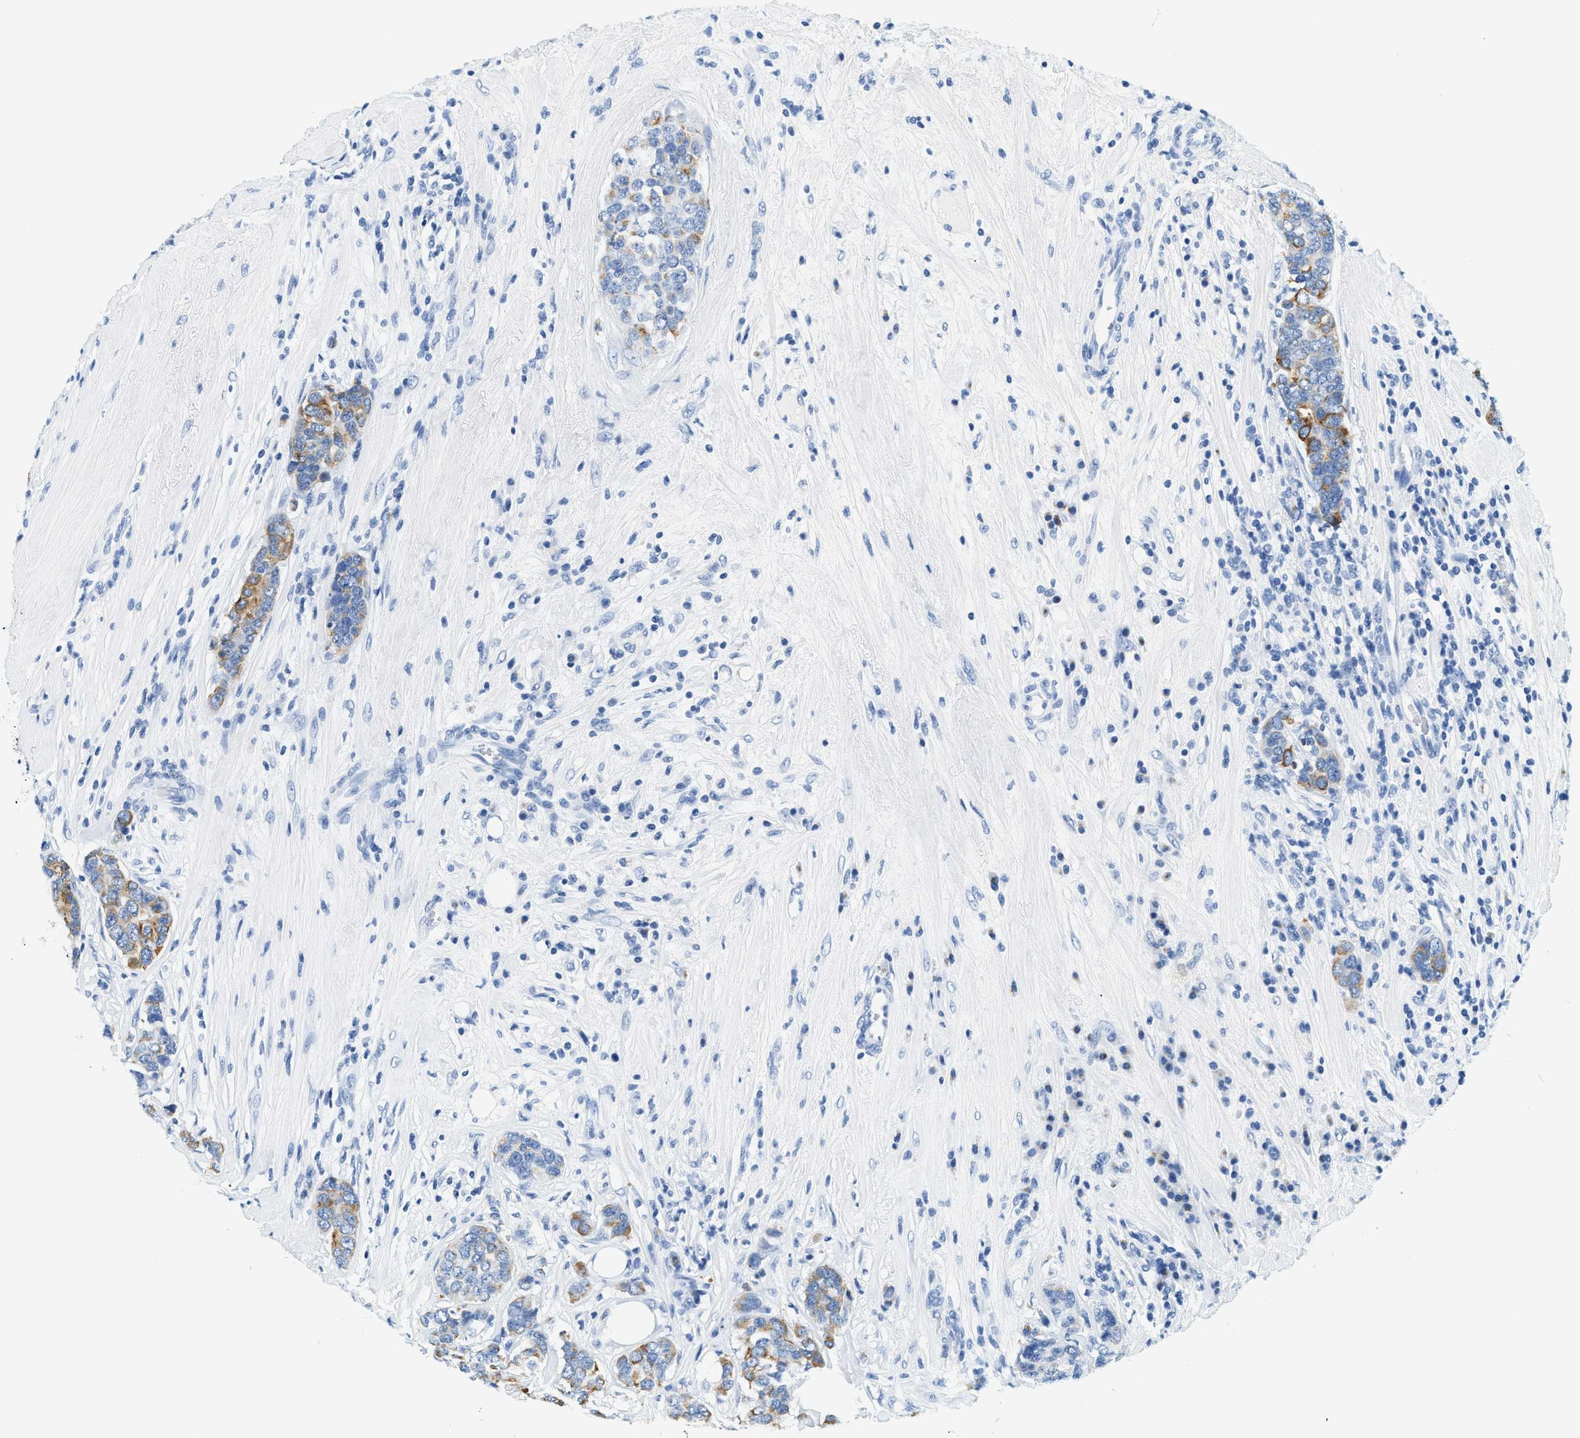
{"staining": {"intensity": "moderate", "quantity": "25%-75%", "location": "cytoplasmic/membranous"}, "tissue": "breast cancer", "cell_type": "Tumor cells", "image_type": "cancer", "snomed": [{"axis": "morphology", "description": "Lobular carcinoma"}, {"axis": "topography", "description": "Breast"}], "caption": "There is medium levels of moderate cytoplasmic/membranous expression in tumor cells of breast lobular carcinoma, as demonstrated by immunohistochemical staining (brown color).", "gene": "STXBP2", "patient": {"sex": "female", "age": 59}}